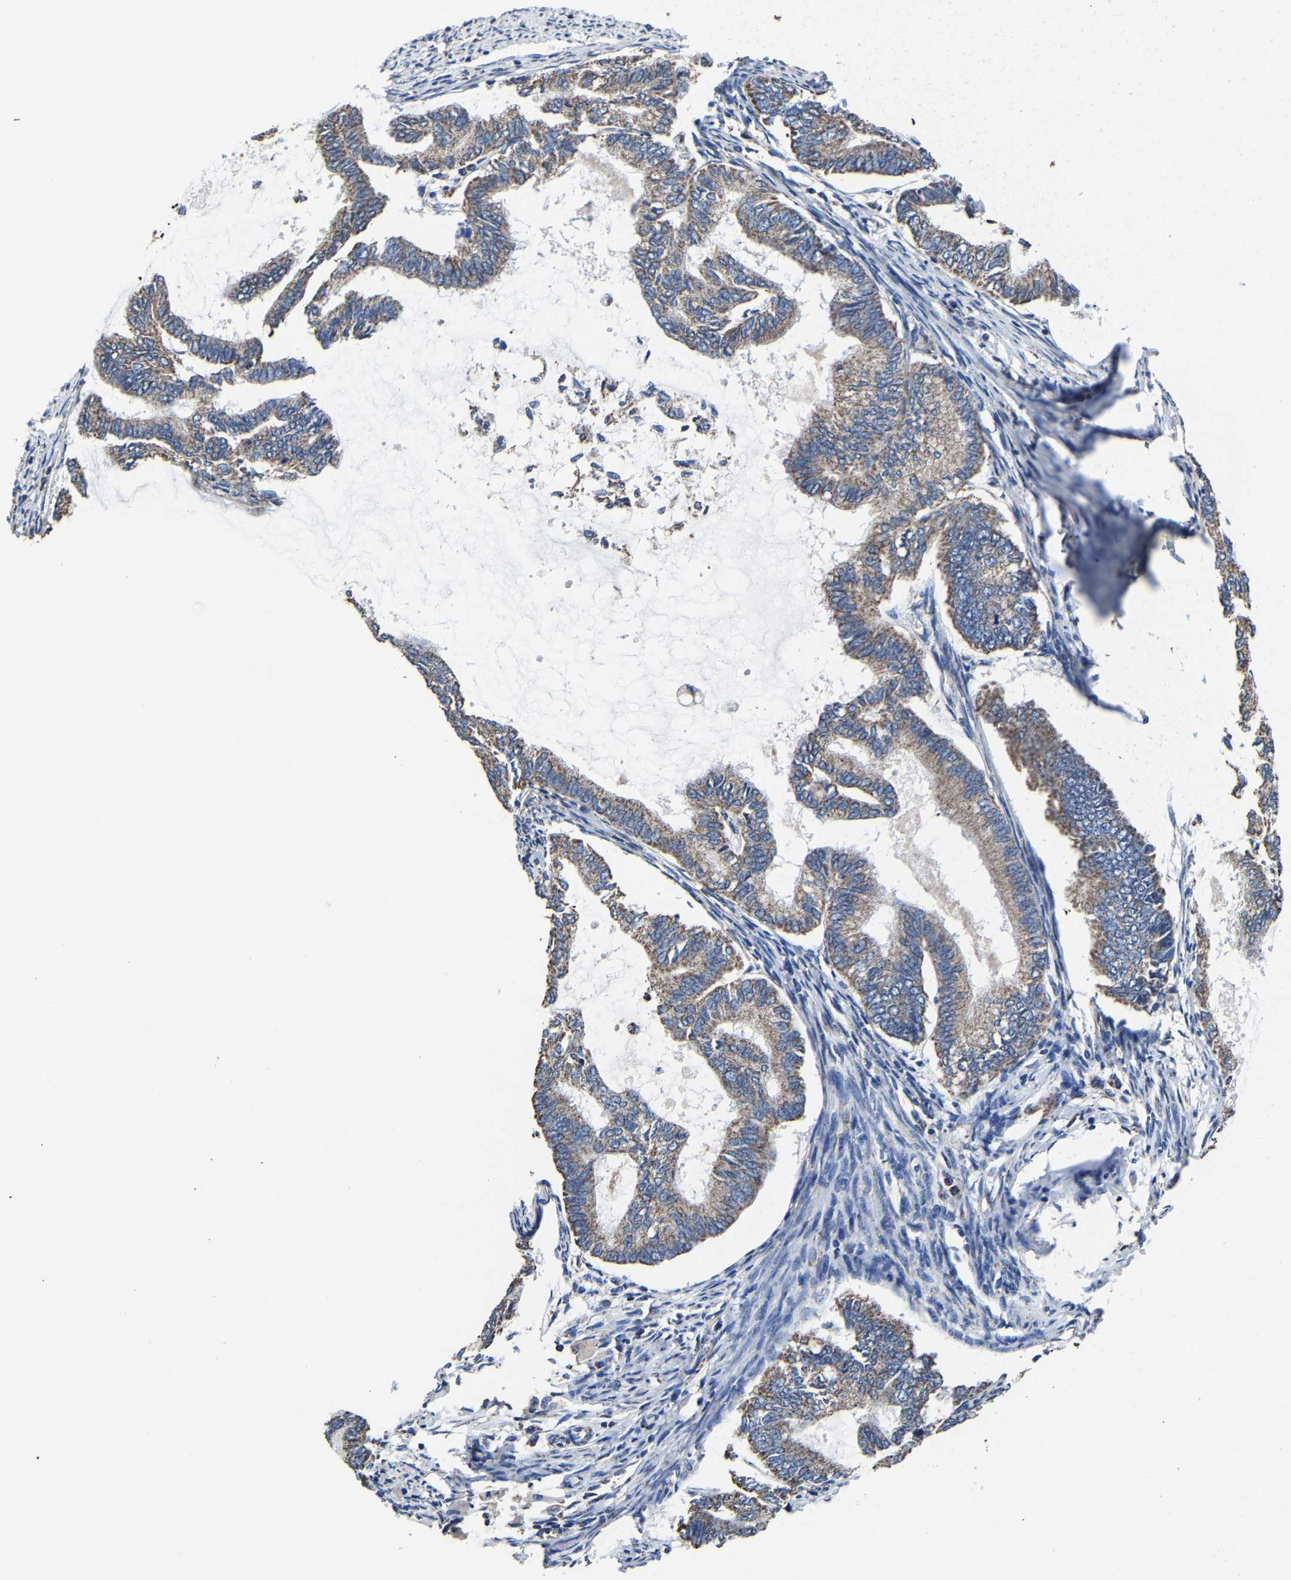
{"staining": {"intensity": "weak", "quantity": ">75%", "location": "cytoplasmic/membranous"}, "tissue": "endometrial cancer", "cell_type": "Tumor cells", "image_type": "cancer", "snomed": [{"axis": "morphology", "description": "Adenocarcinoma, NOS"}, {"axis": "topography", "description": "Endometrium"}], "caption": "The micrograph exhibits a brown stain indicating the presence of a protein in the cytoplasmic/membranous of tumor cells in endometrial cancer (adenocarcinoma).", "gene": "ZCCHC7", "patient": {"sex": "female", "age": 86}}